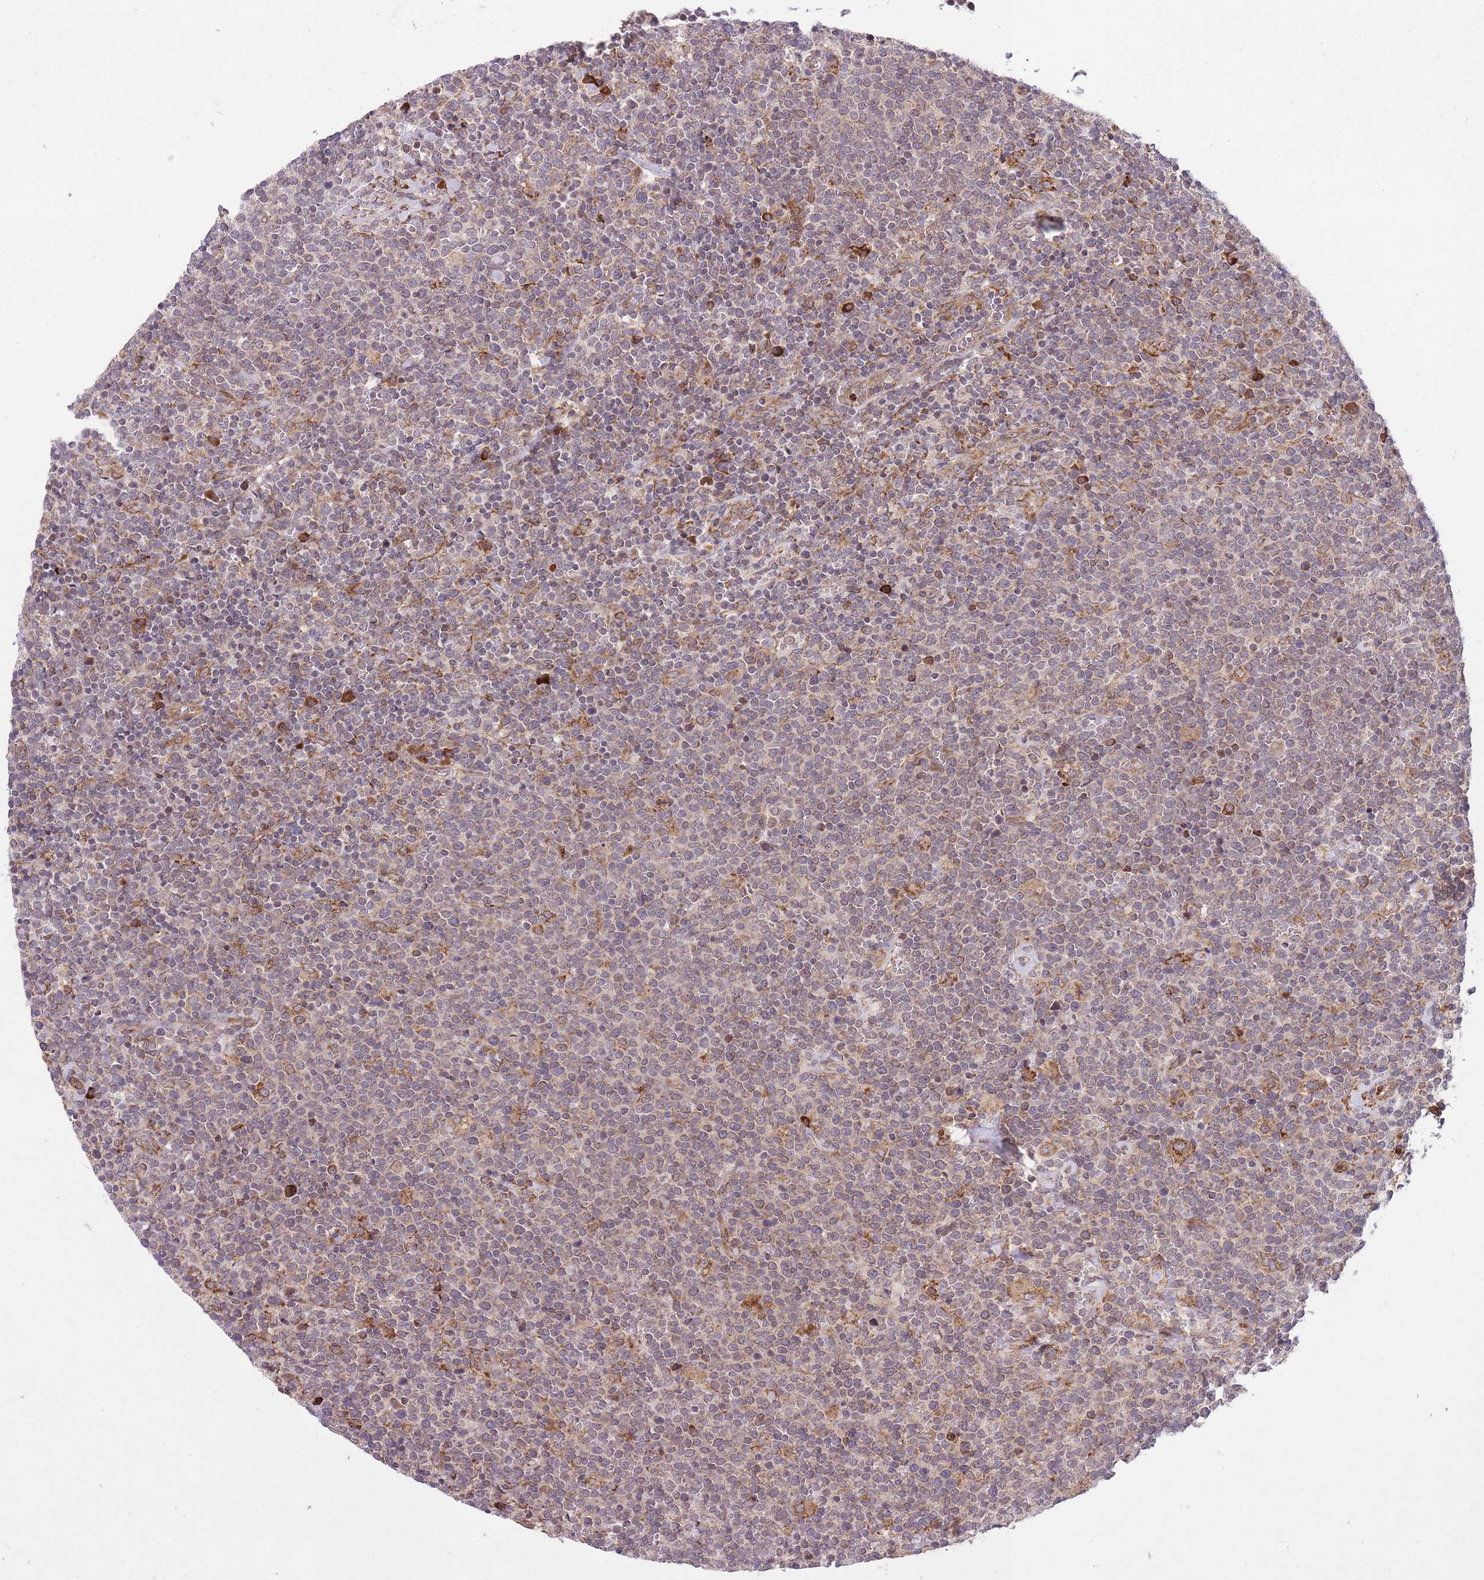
{"staining": {"intensity": "moderate", "quantity": "25%-75%", "location": "cytoplasmic/membranous"}, "tissue": "lymphoma", "cell_type": "Tumor cells", "image_type": "cancer", "snomed": [{"axis": "morphology", "description": "Malignant lymphoma, non-Hodgkin's type, High grade"}, {"axis": "topography", "description": "Lymph node"}], "caption": "DAB (3,3'-diaminobenzidine) immunohistochemical staining of malignant lymphoma, non-Hodgkin's type (high-grade) exhibits moderate cytoplasmic/membranous protein expression in approximately 25%-75% of tumor cells. The staining is performed using DAB (3,3'-diaminobenzidine) brown chromogen to label protein expression. The nuclei are counter-stained blue using hematoxylin.", "gene": "TTLL3", "patient": {"sex": "male", "age": 61}}